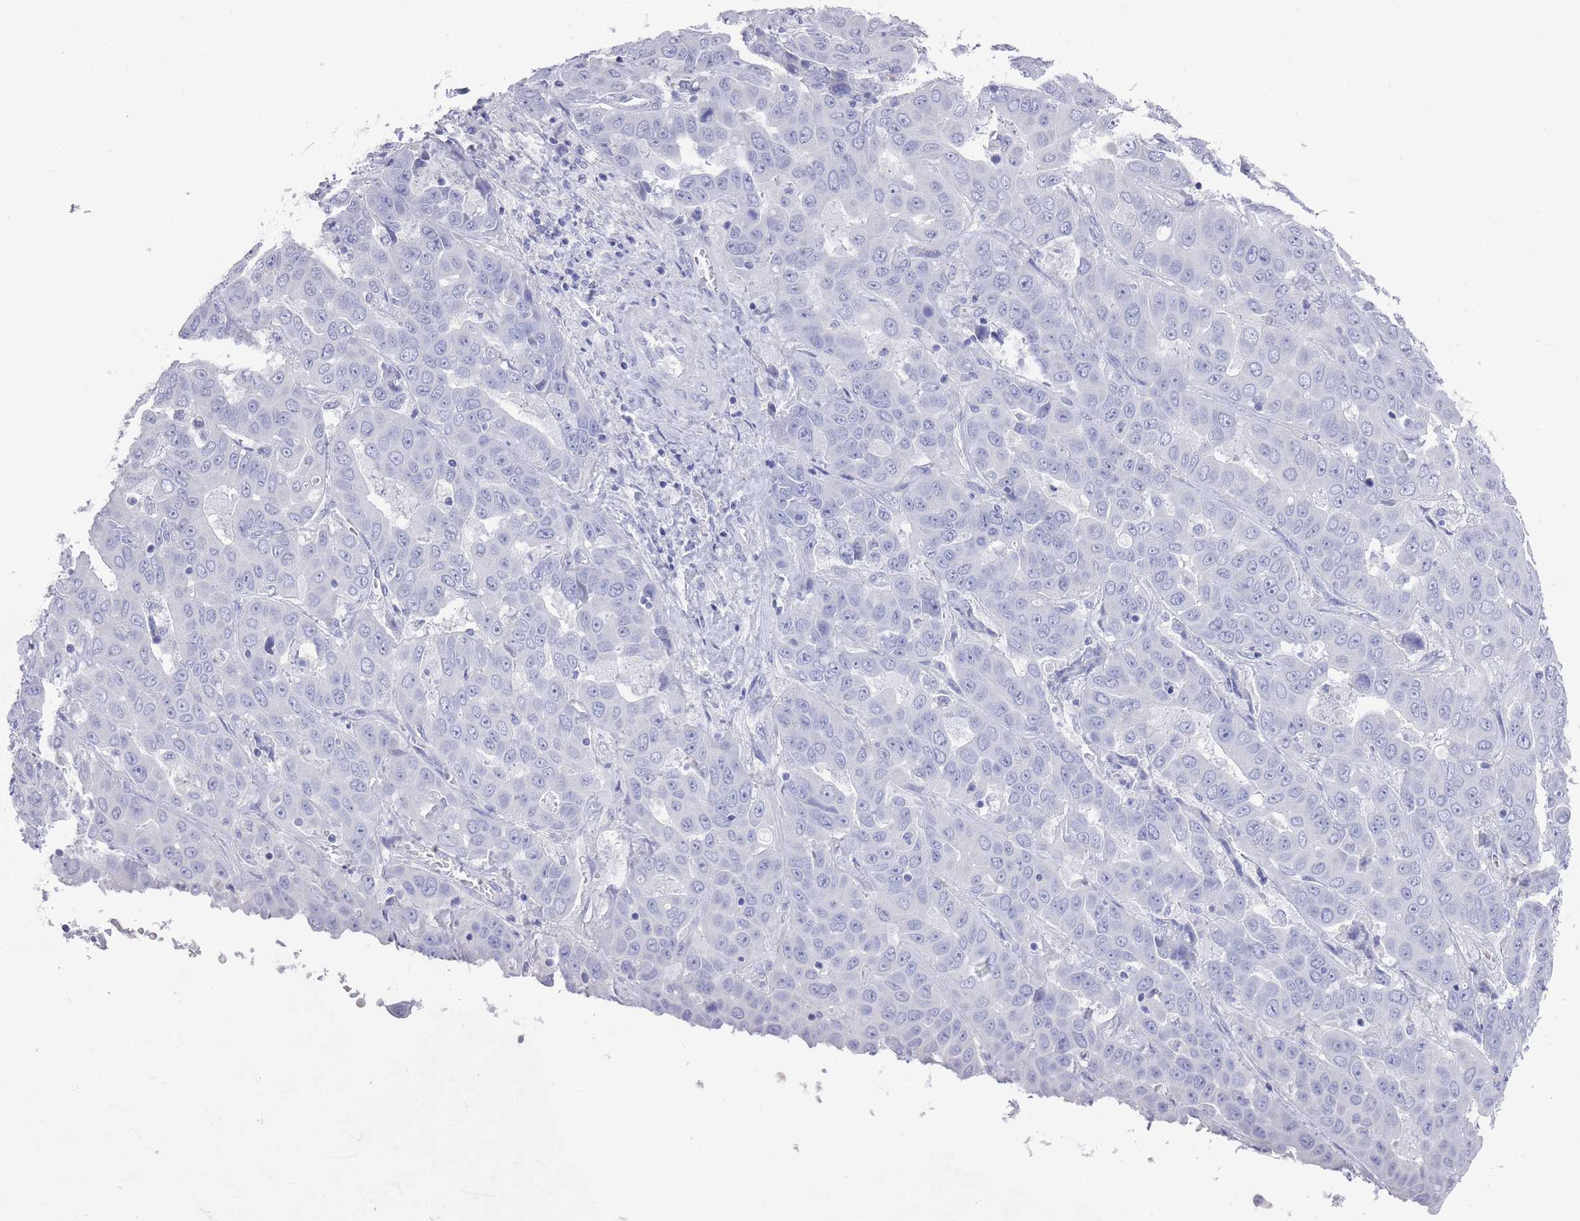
{"staining": {"intensity": "negative", "quantity": "none", "location": "none"}, "tissue": "liver cancer", "cell_type": "Tumor cells", "image_type": "cancer", "snomed": [{"axis": "morphology", "description": "Cholangiocarcinoma"}, {"axis": "topography", "description": "Liver"}], "caption": "Protein analysis of liver cholangiocarcinoma exhibits no significant expression in tumor cells.", "gene": "RAB2B", "patient": {"sex": "female", "age": 52}}